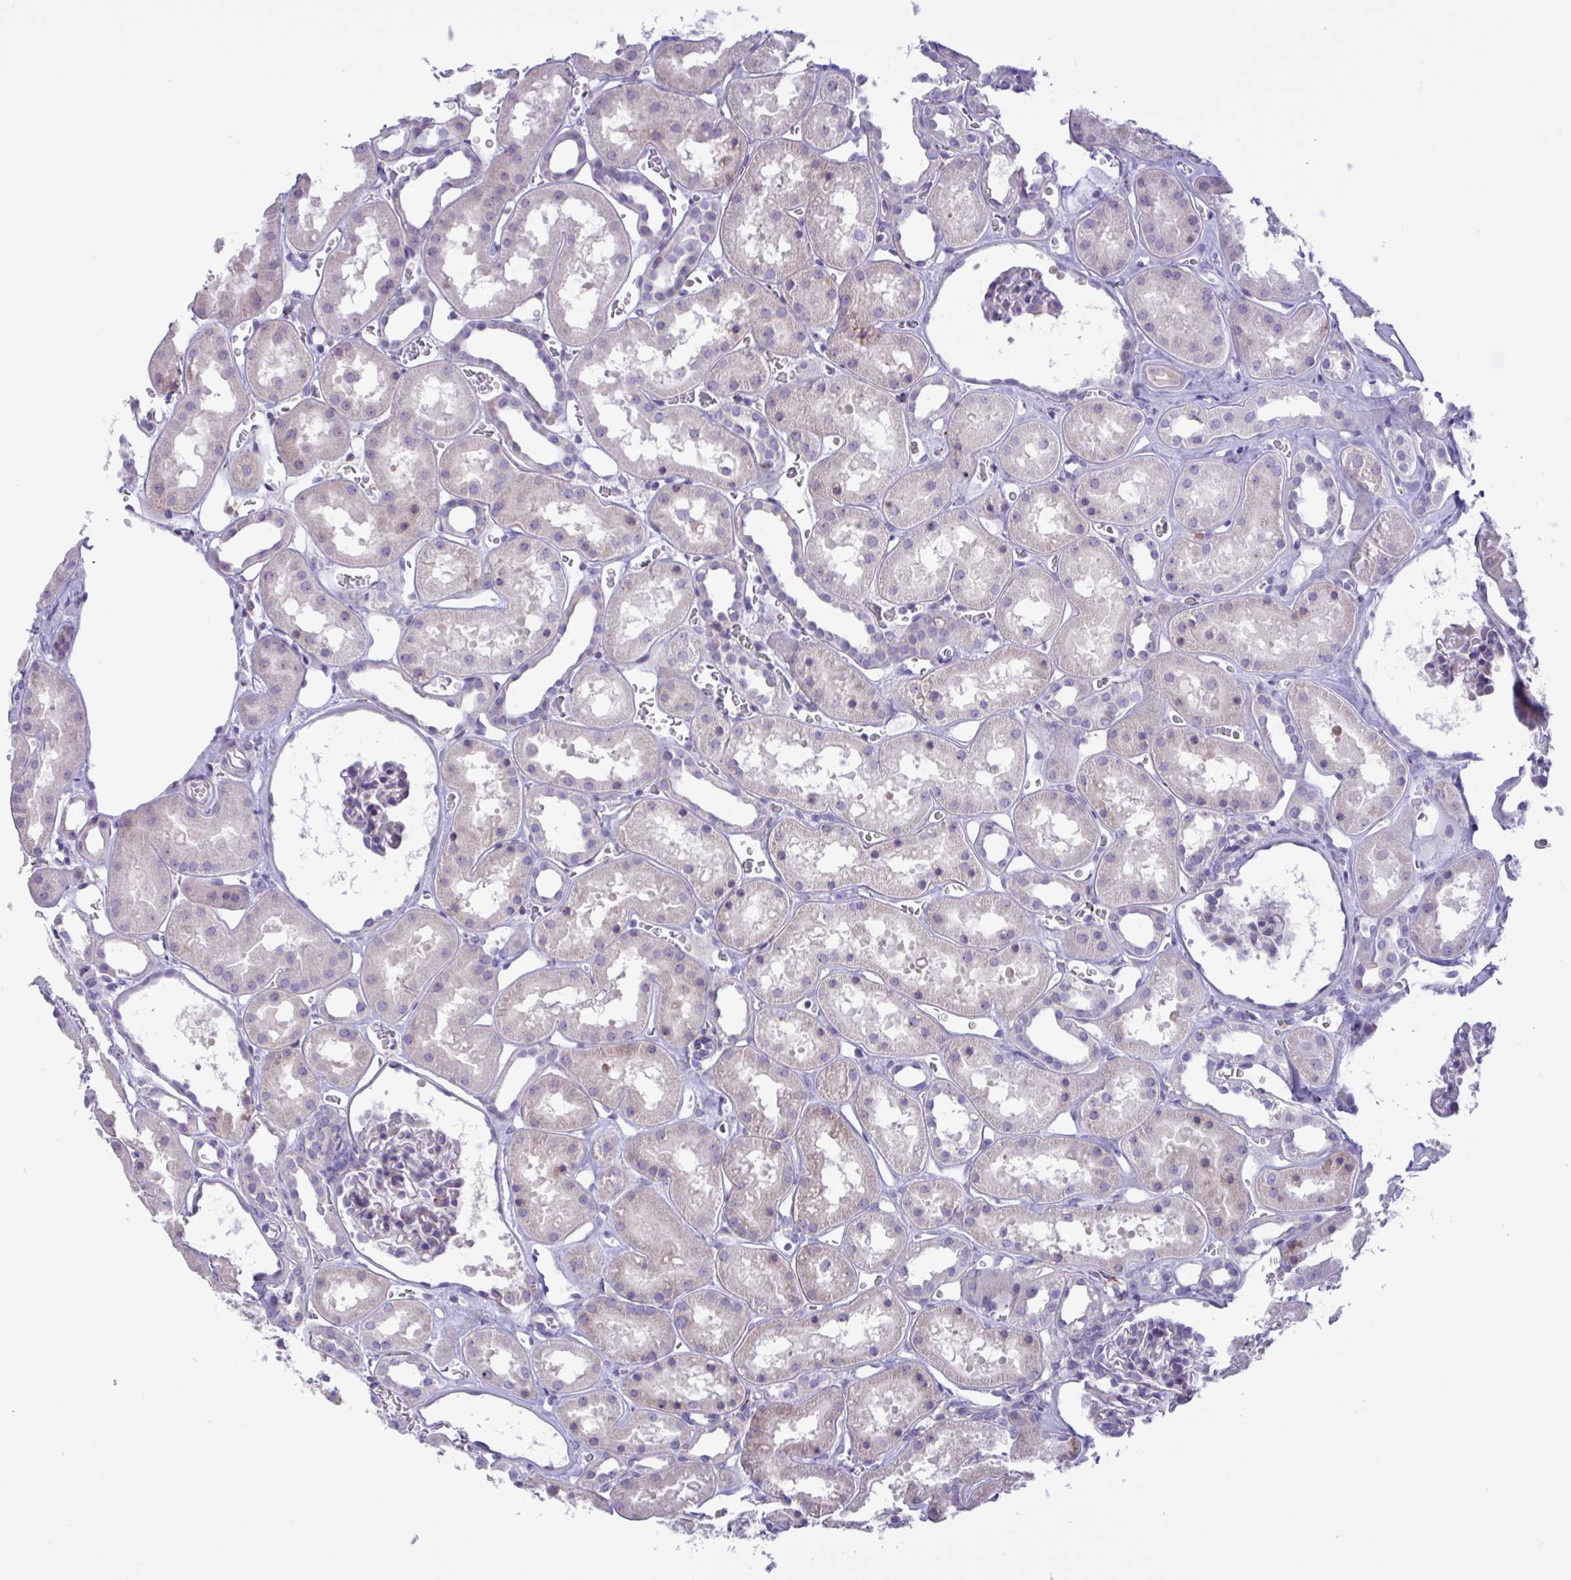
{"staining": {"intensity": "negative", "quantity": "none", "location": "none"}, "tissue": "kidney", "cell_type": "Cells in glomeruli", "image_type": "normal", "snomed": [{"axis": "morphology", "description": "Normal tissue, NOS"}, {"axis": "topography", "description": "Kidney"}], "caption": "This is an immunohistochemistry (IHC) photomicrograph of benign human kidney. There is no positivity in cells in glomeruli.", "gene": "DSC3", "patient": {"sex": "female", "age": 41}}